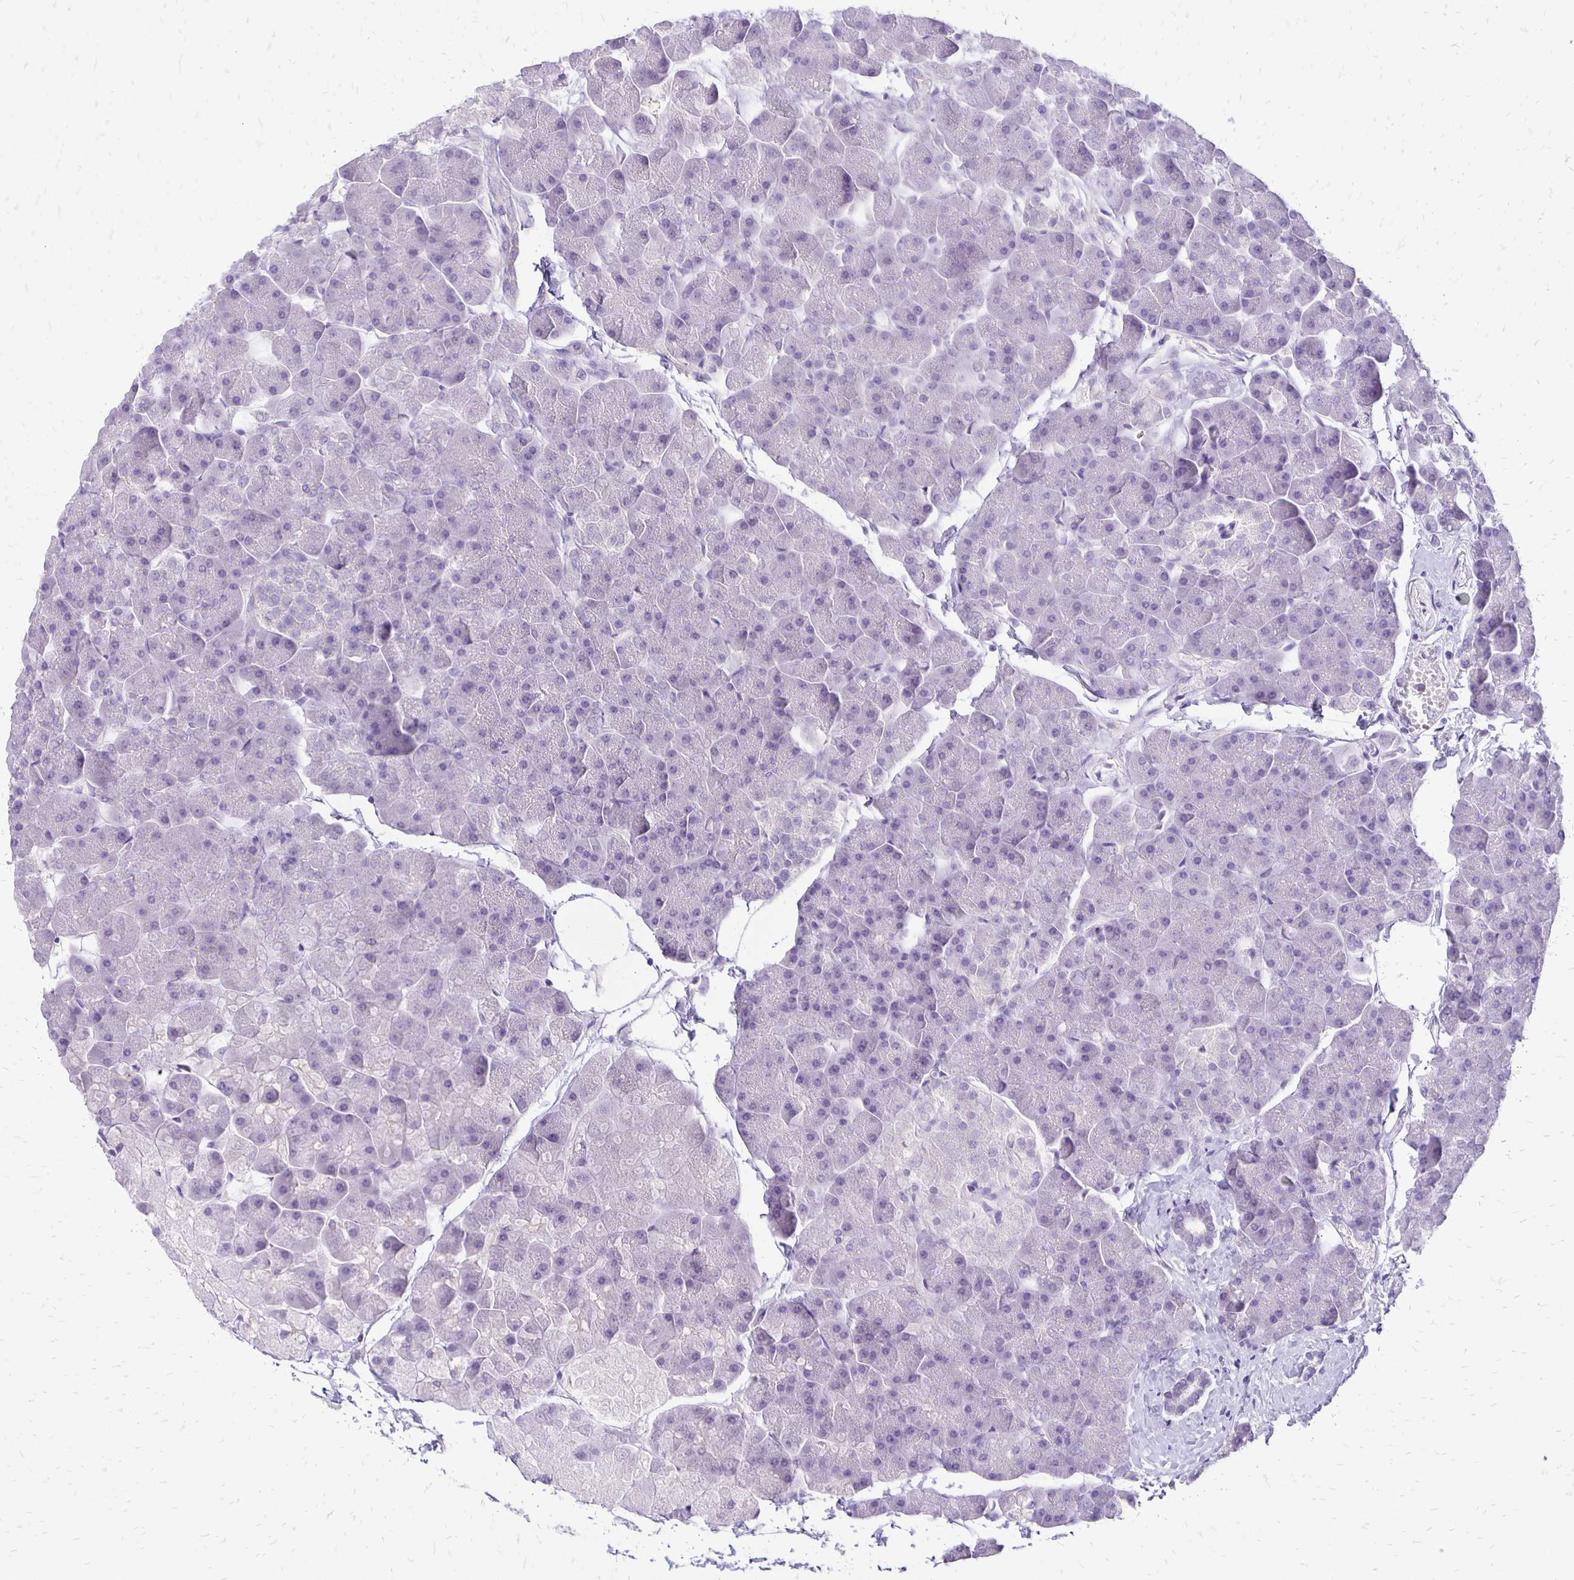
{"staining": {"intensity": "negative", "quantity": "none", "location": "none"}, "tissue": "pancreas", "cell_type": "Exocrine glandular cells", "image_type": "normal", "snomed": [{"axis": "morphology", "description": "Normal tissue, NOS"}, {"axis": "topography", "description": "Pancreas"}], "caption": "A high-resolution photomicrograph shows immunohistochemistry (IHC) staining of unremarkable pancreas, which demonstrates no significant expression in exocrine glandular cells. Nuclei are stained in blue.", "gene": "ANKRD45", "patient": {"sex": "male", "age": 35}}